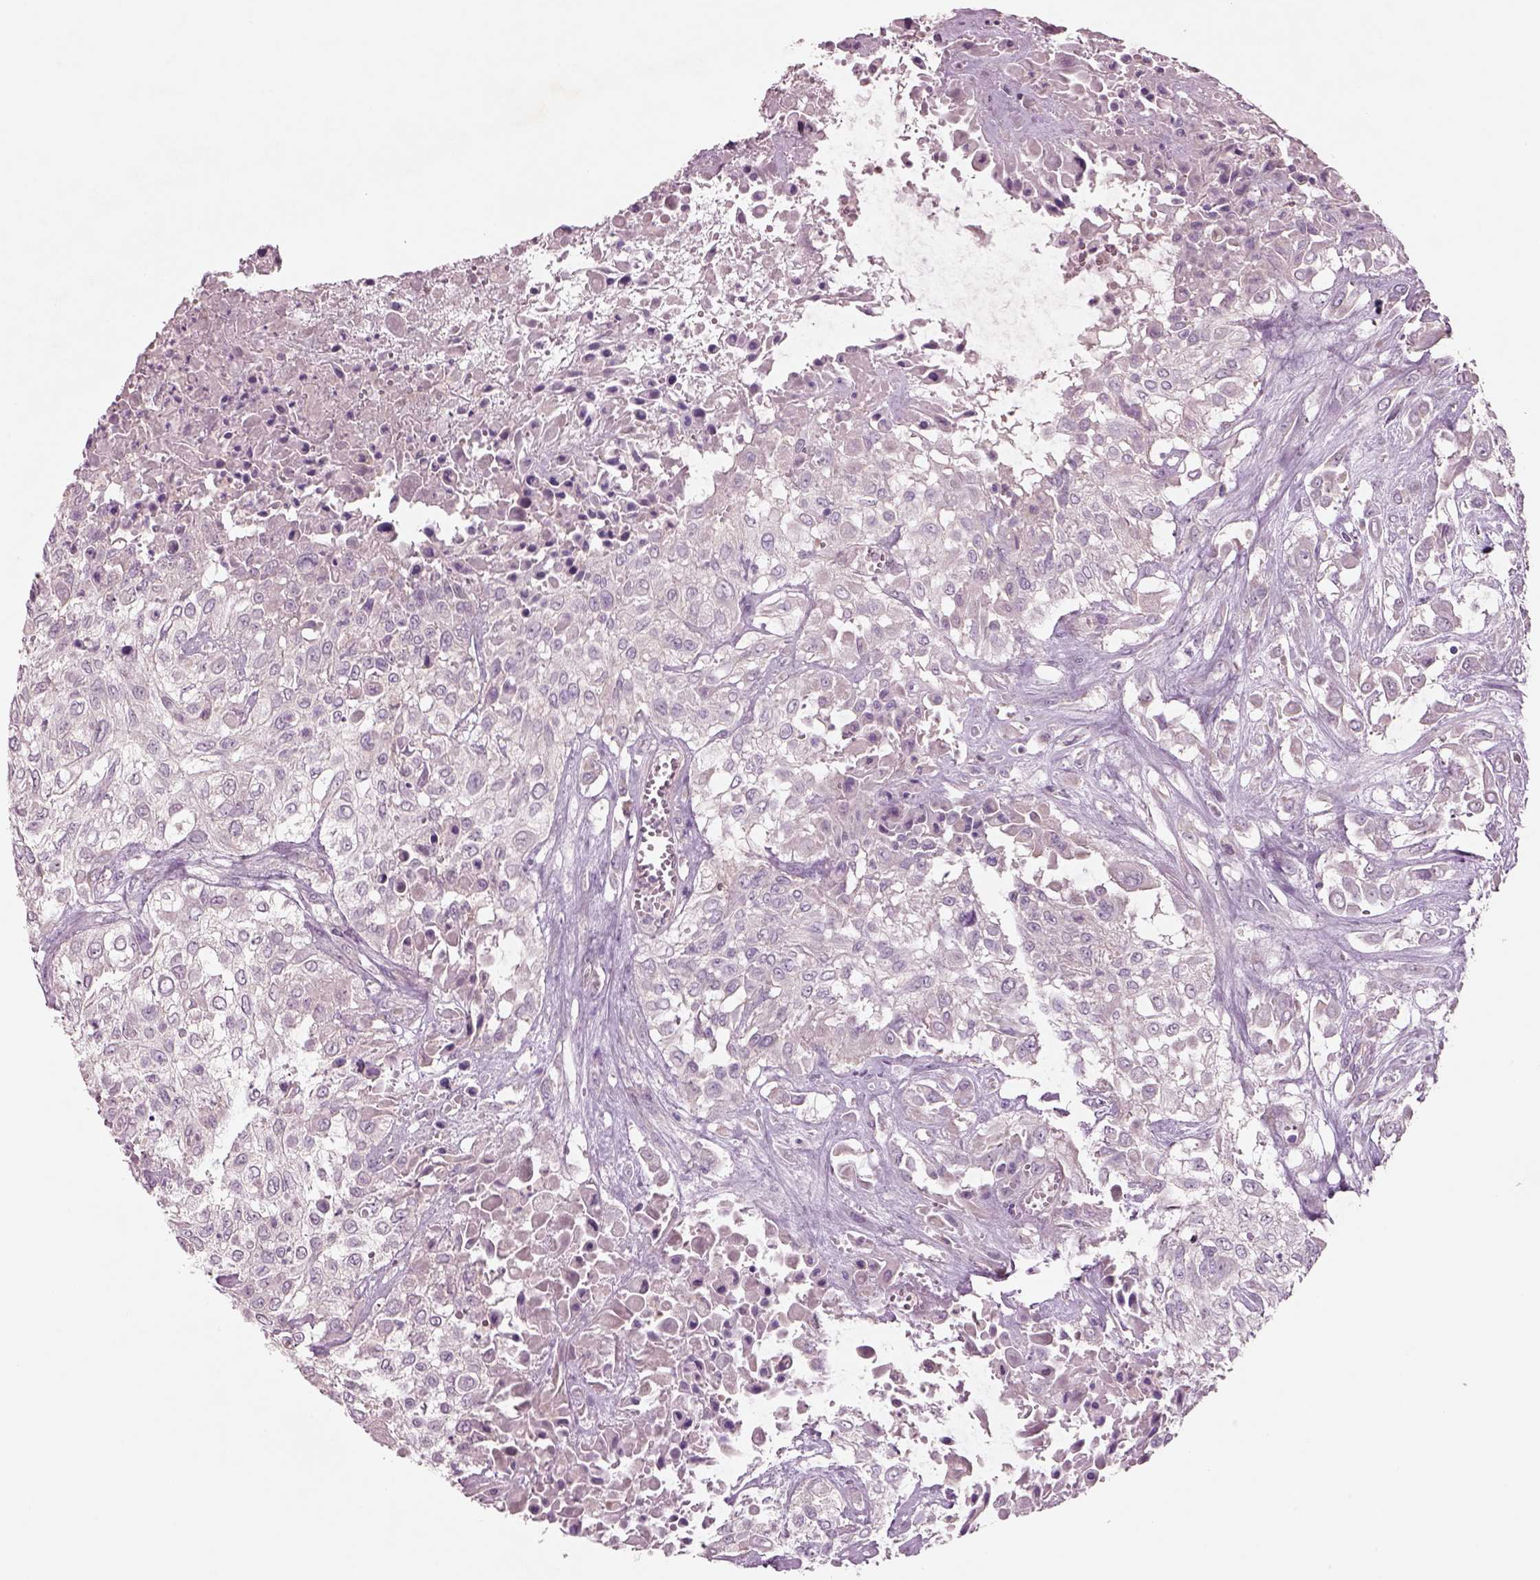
{"staining": {"intensity": "negative", "quantity": "none", "location": "none"}, "tissue": "urothelial cancer", "cell_type": "Tumor cells", "image_type": "cancer", "snomed": [{"axis": "morphology", "description": "Urothelial carcinoma, High grade"}, {"axis": "topography", "description": "Urinary bladder"}], "caption": "Human urothelial carcinoma (high-grade) stained for a protein using IHC exhibits no positivity in tumor cells.", "gene": "DUOXA2", "patient": {"sex": "male", "age": 57}}